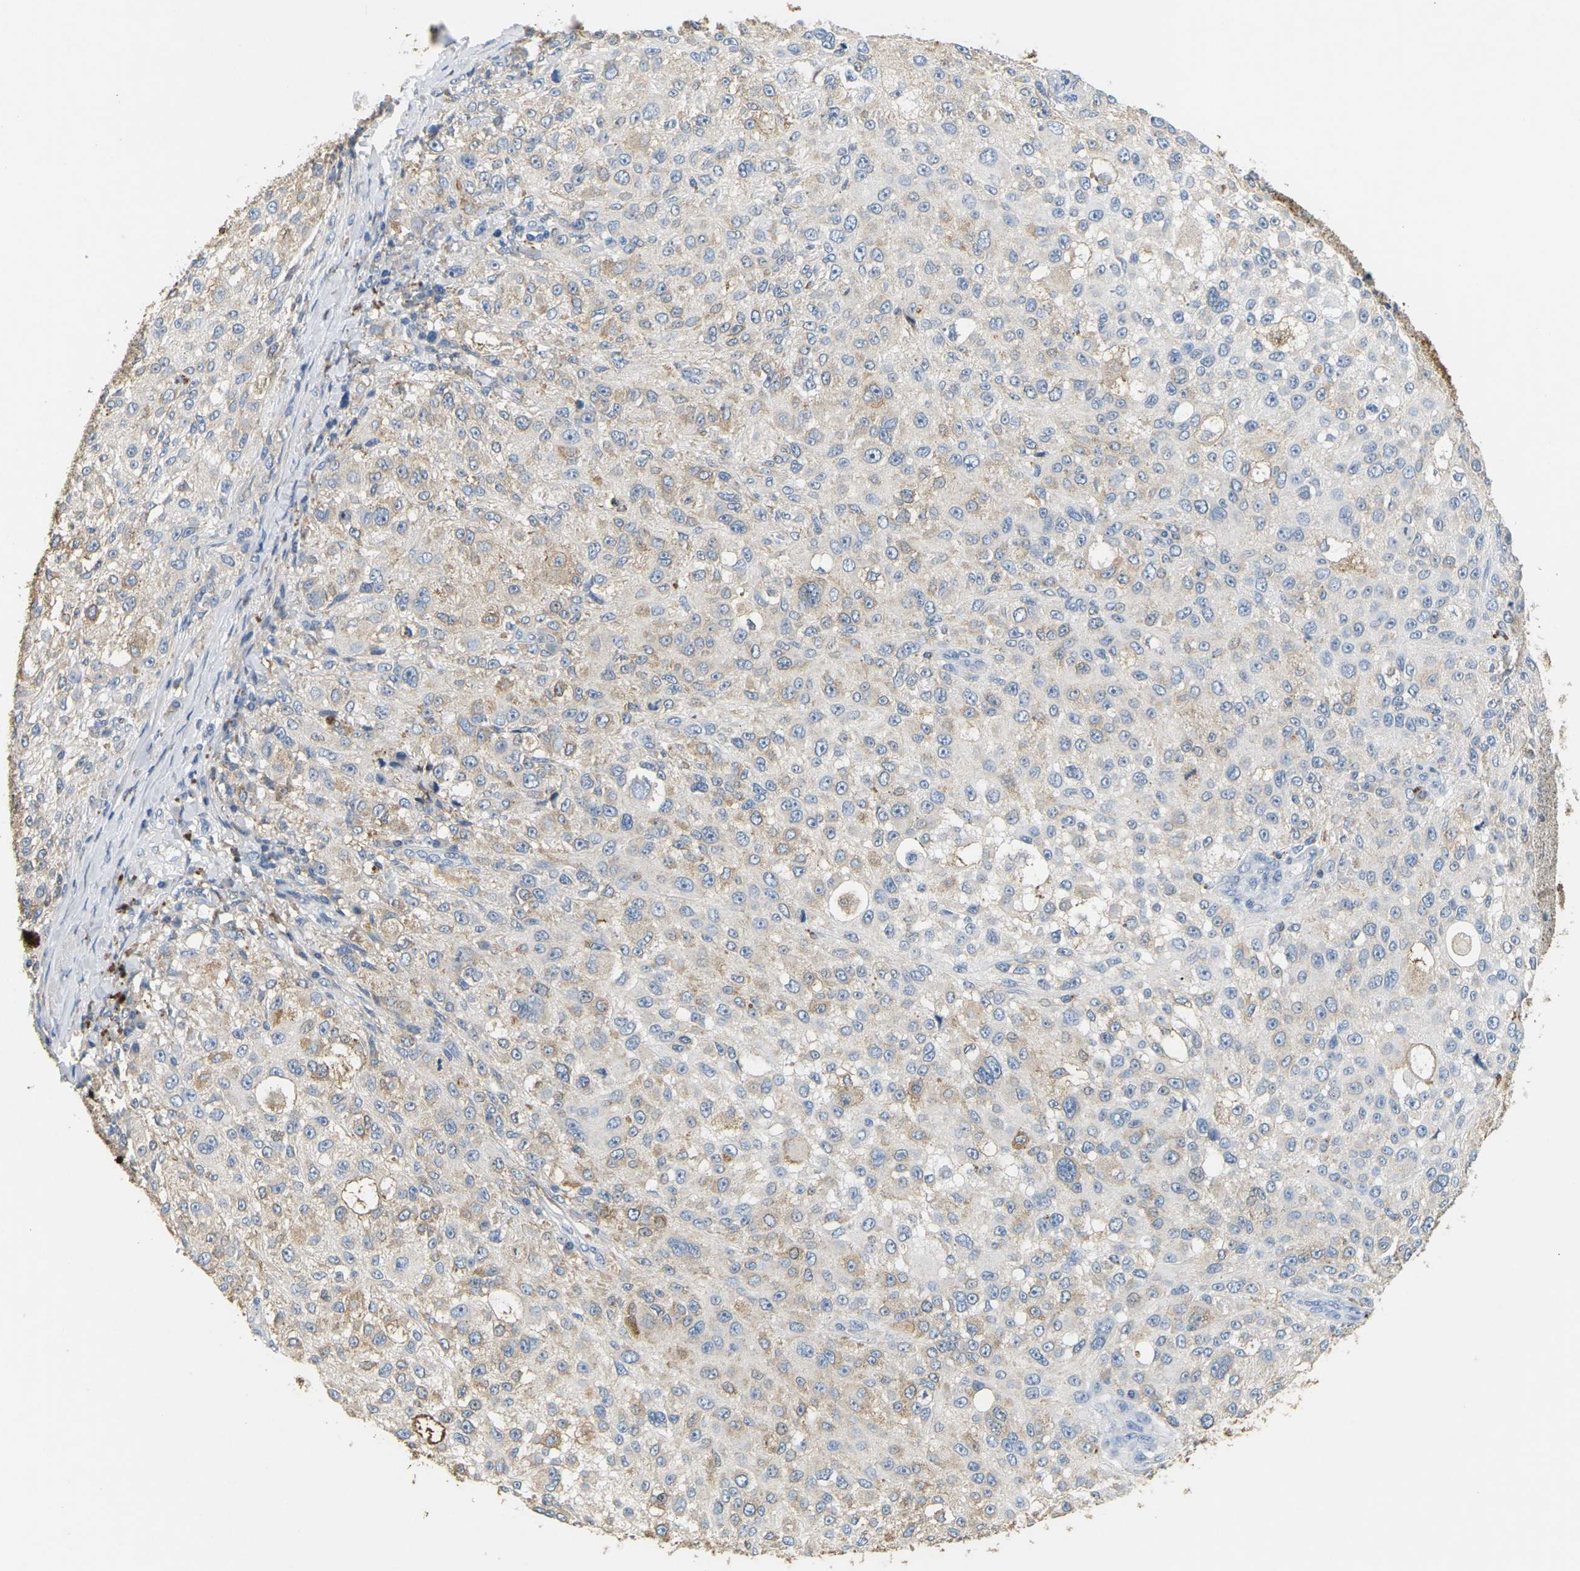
{"staining": {"intensity": "weak", "quantity": "<25%", "location": "cytoplasmic/membranous"}, "tissue": "melanoma", "cell_type": "Tumor cells", "image_type": "cancer", "snomed": [{"axis": "morphology", "description": "Necrosis, NOS"}, {"axis": "morphology", "description": "Malignant melanoma, NOS"}, {"axis": "topography", "description": "Skin"}], "caption": "This is a histopathology image of immunohistochemistry (IHC) staining of malignant melanoma, which shows no positivity in tumor cells.", "gene": "ADM", "patient": {"sex": "female", "age": 87}}